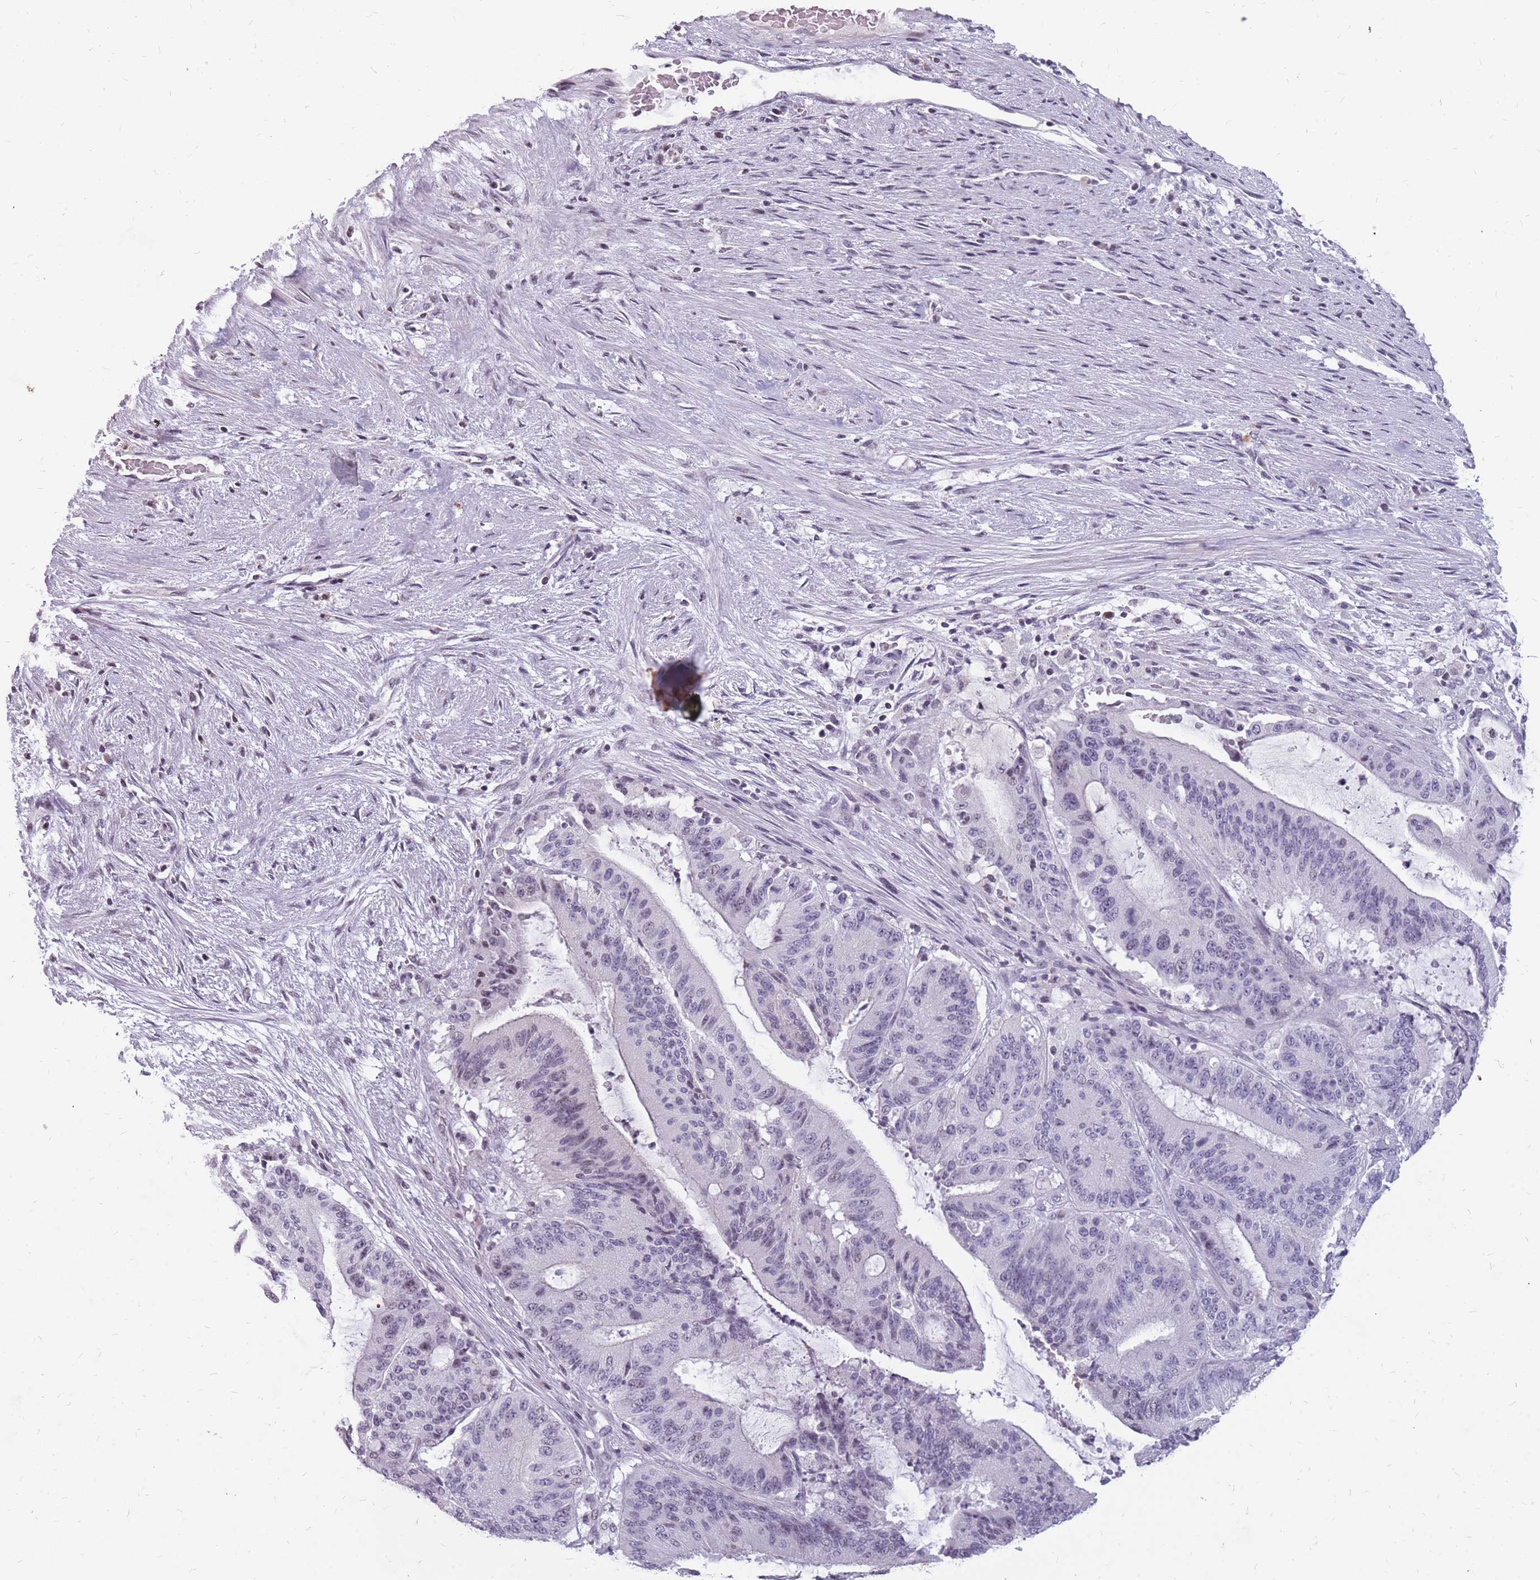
{"staining": {"intensity": "negative", "quantity": "none", "location": "none"}, "tissue": "liver cancer", "cell_type": "Tumor cells", "image_type": "cancer", "snomed": [{"axis": "morphology", "description": "Normal tissue, NOS"}, {"axis": "morphology", "description": "Cholangiocarcinoma"}, {"axis": "topography", "description": "Liver"}, {"axis": "topography", "description": "Peripheral nerve tissue"}], "caption": "An image of liver cancer (cholangiocarcinoma) stained for a protein demonstrates no brown staining in tumor cells. Brightfield microscopy of IHC stained with DAB (brown) and hematoxylin (blue), captured at high magnification.", "gene": "NEK6", "patient": {"sex": "female", "age": 73}}